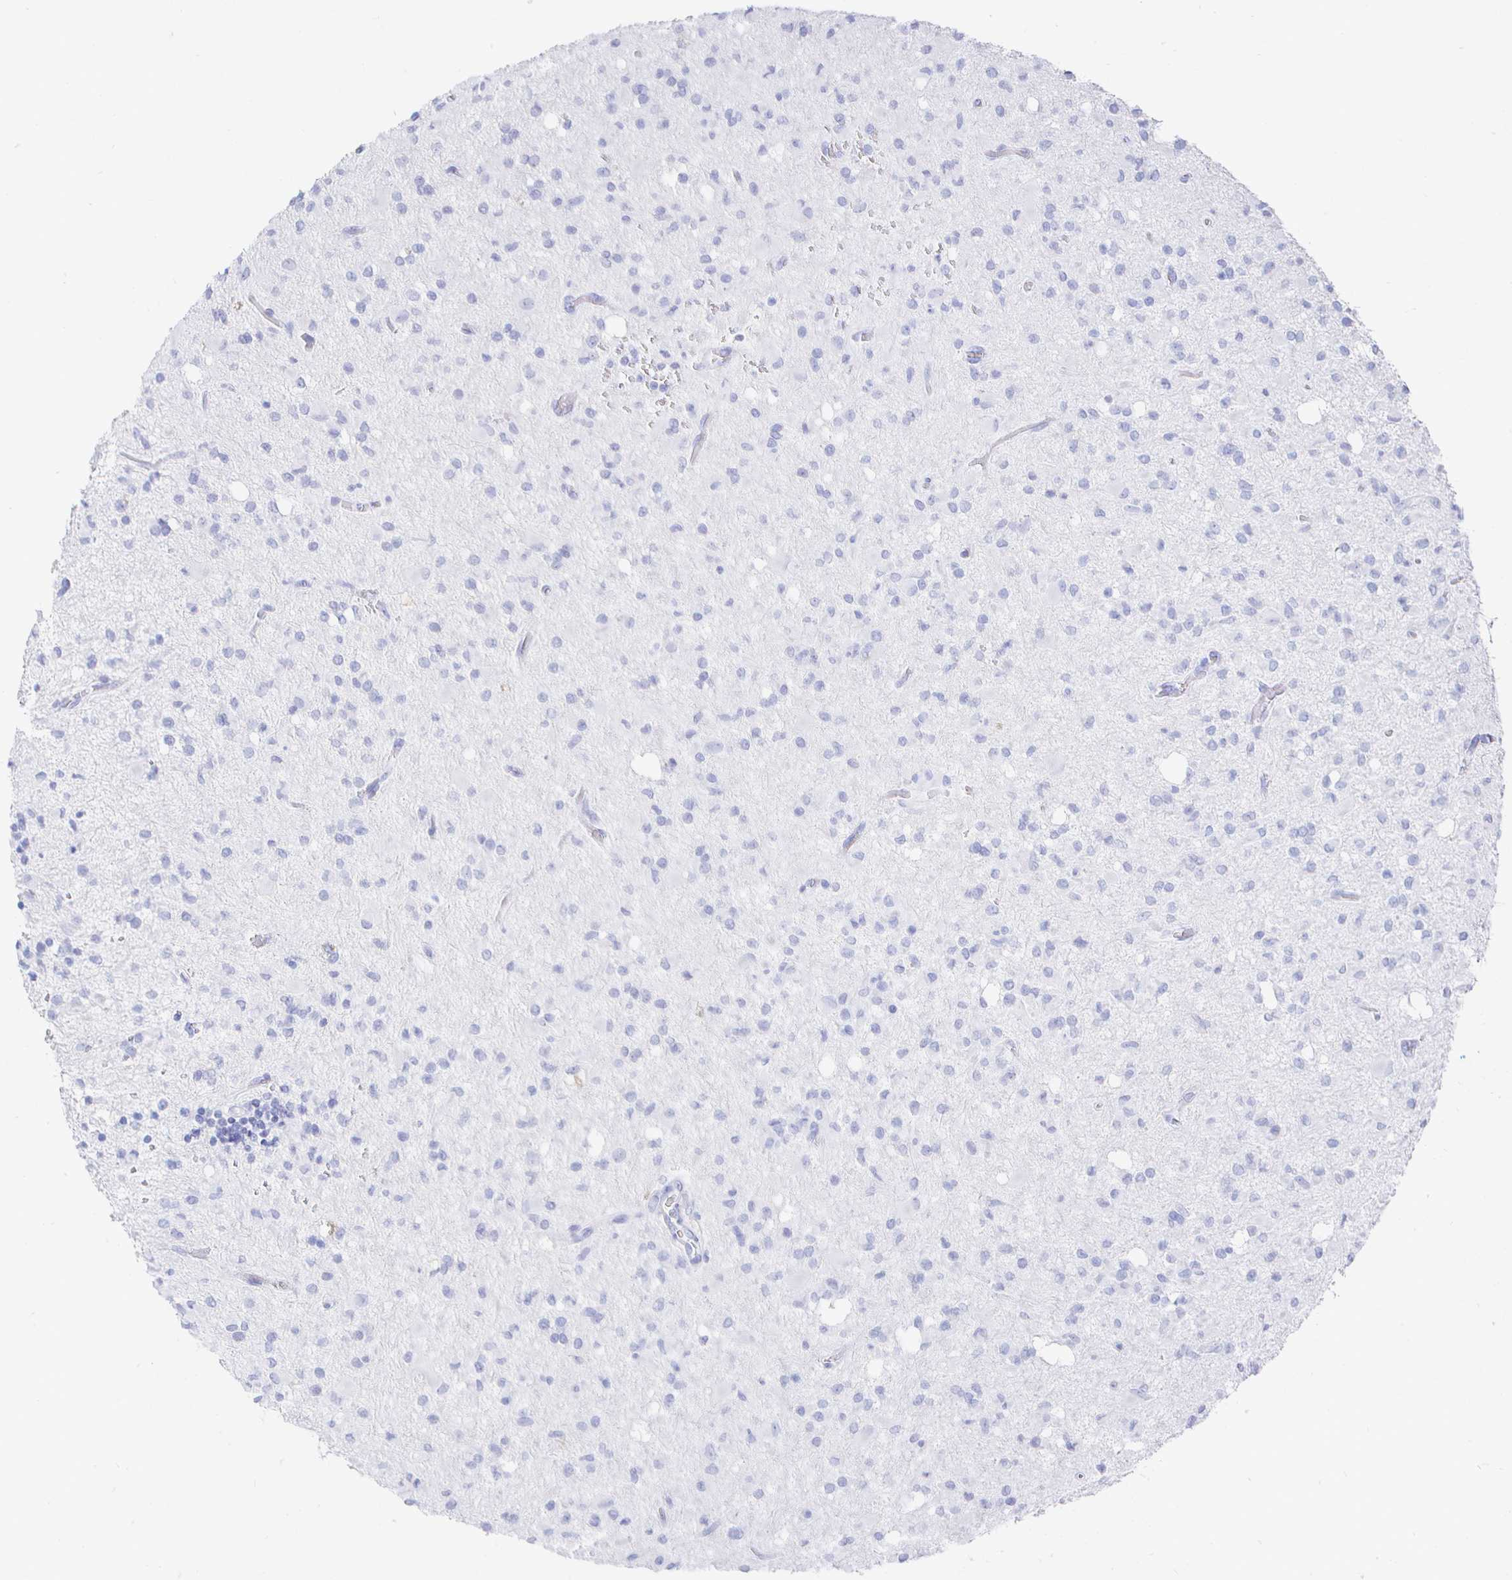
{"staining": {"intensity": "negative", "quantity": "none", "location": "none"}, "tissue": "glioma", "cell_type": "Tumor cells", "image_type": "cancer", "snomed": [{"axis": "morphology", "description": "Glioma, malignant, Low grade"}, {"axis": "topography", "description": "Brain"}], "caption": "Glioma was stained to show a protein in brown. There is no significant positivity in tumor cells.", "gene": "CLCA1", "patient": {"sex": "female", "age": 33}}